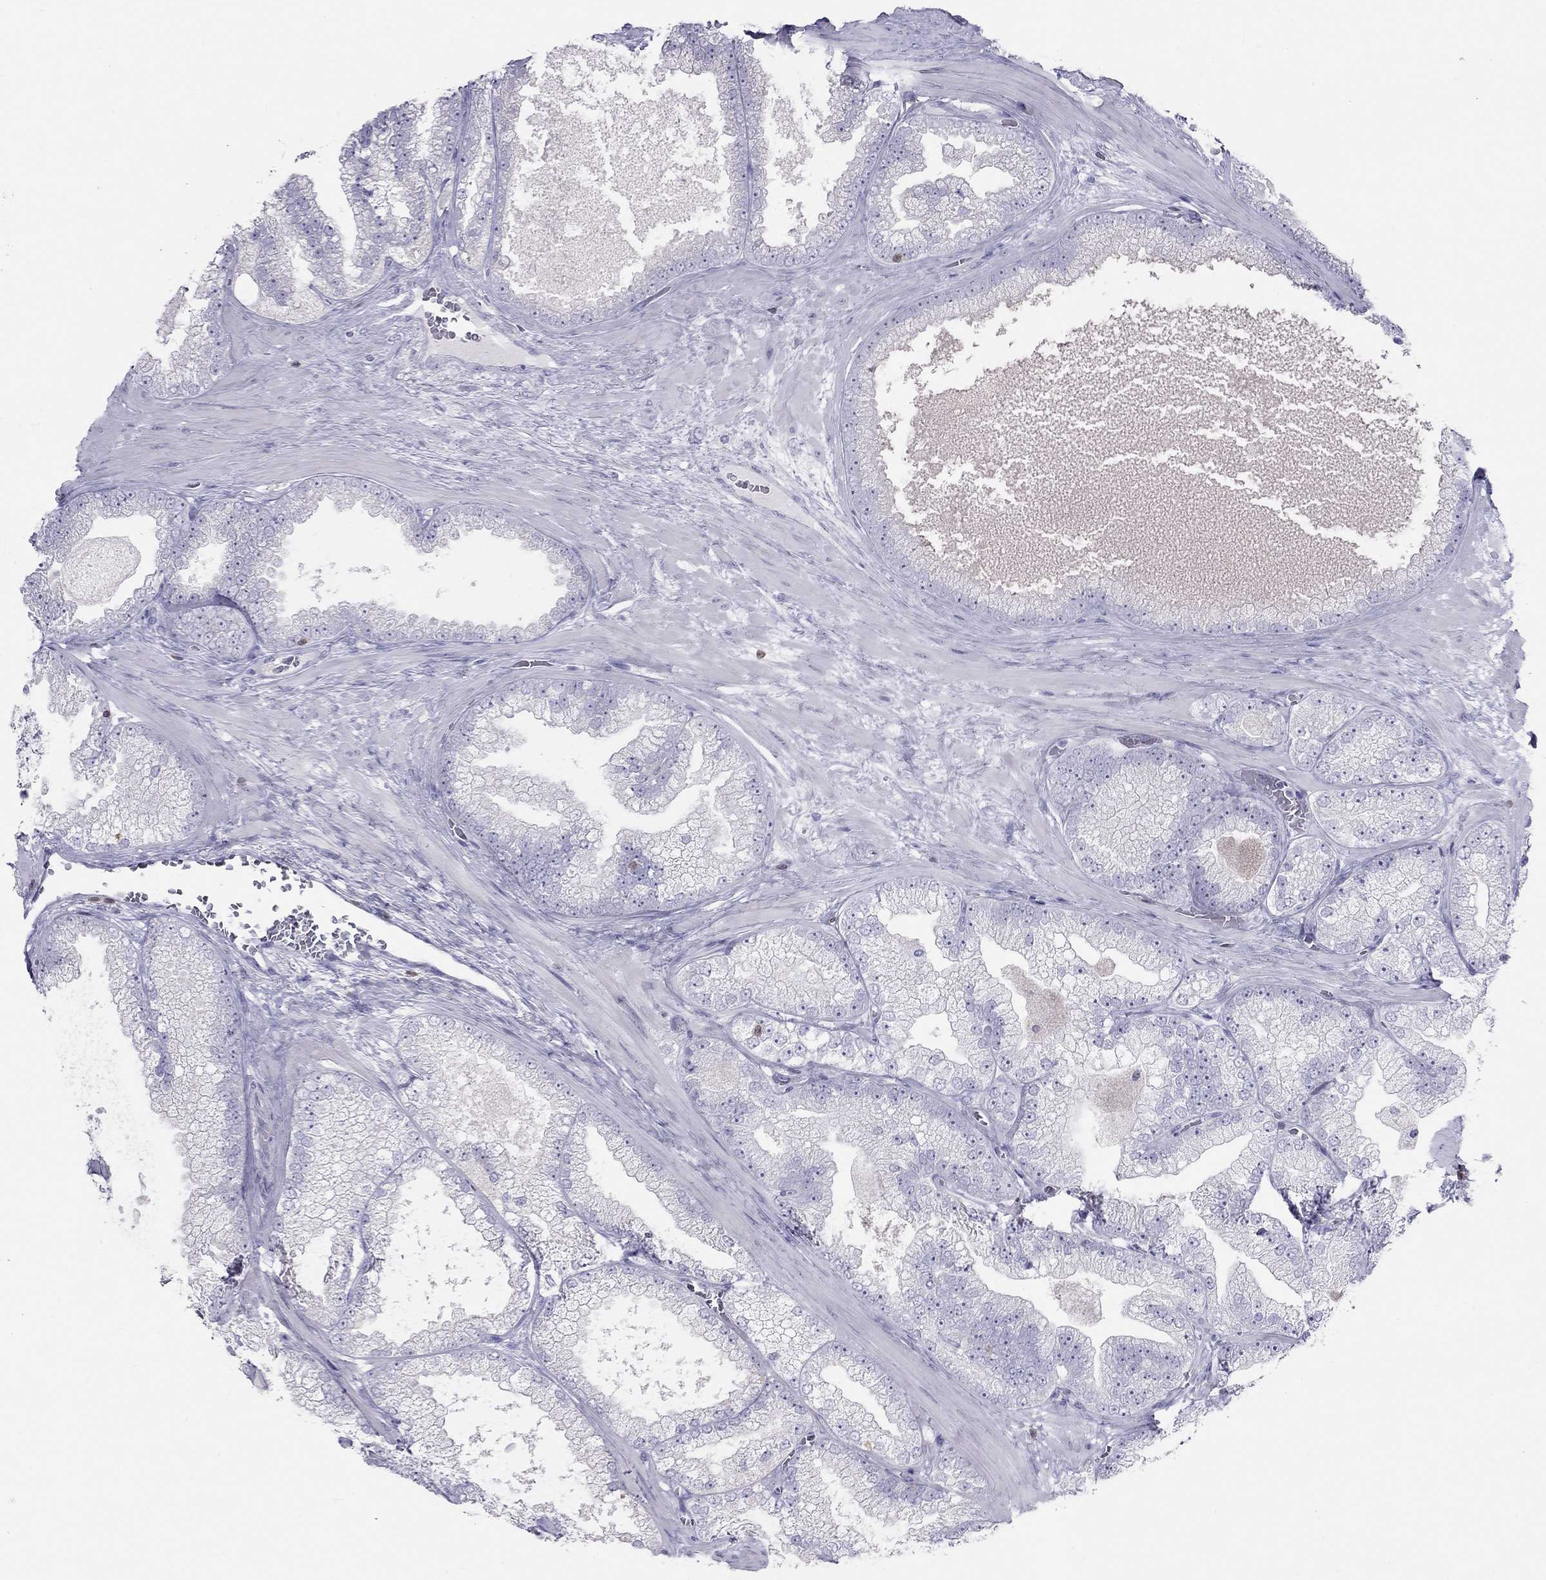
{"staining": {"intensity": "negative", "quantity": "none", "location": "none"}, "tissue": "prostate cancer", "cell_type": "Tumor cells", "image_type": "cancer", "snomed": [{"axis": "morphology", "description": "Adenocarcinoma, Low grade"}, {"axis": "topography", "description": "Prostate"}], "caption": "High power microscopy histopathology image of an immunohistochemistry (IHC) photomicrograph of prostate cancer, revealing no significant staining in tumor cells.", "gene": "SH2D2A", "patient": {"sex": "male", "age": 57}}